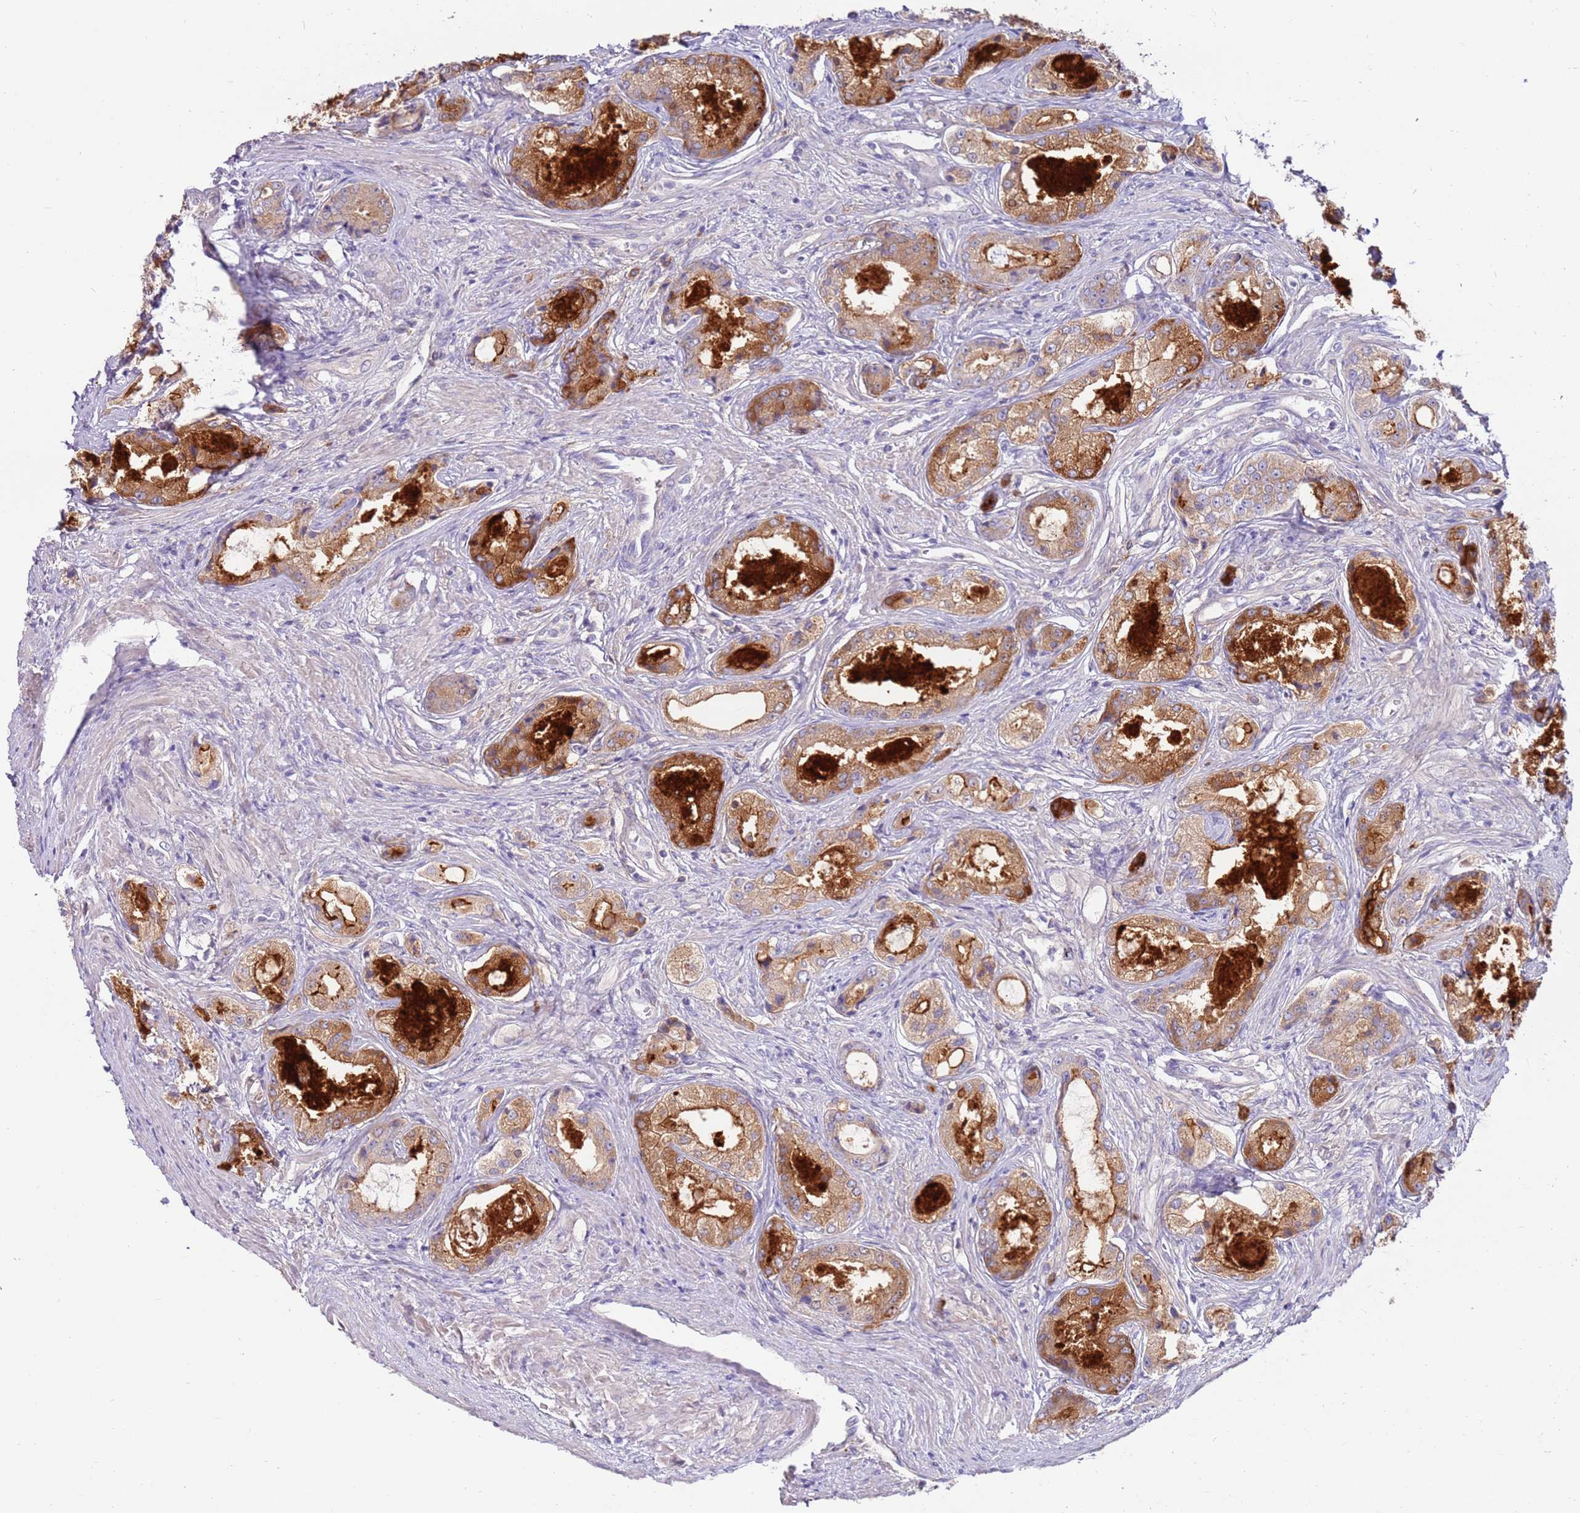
{"staining": {"intensity": "moderate", "quantity": ">75%", "location": "cytoplasmic/membranous"}, "tissue": "prostate cancer", "cell_type": "Tumor cells", "image_type": "cancer", "snomed": [{"axis": "morphology", "description": "Adenocarcinoma, Low grade"}, {"axis": "topography", "description": "Prostate"}], "caption": "Protein expression analysis of prostate cancer exhibits moderate cytoplasmic/membranous positivity in about >75% of tumor cells.", "gene": "SLC44A4", "patient": {"sex": "male", "age": 68}}